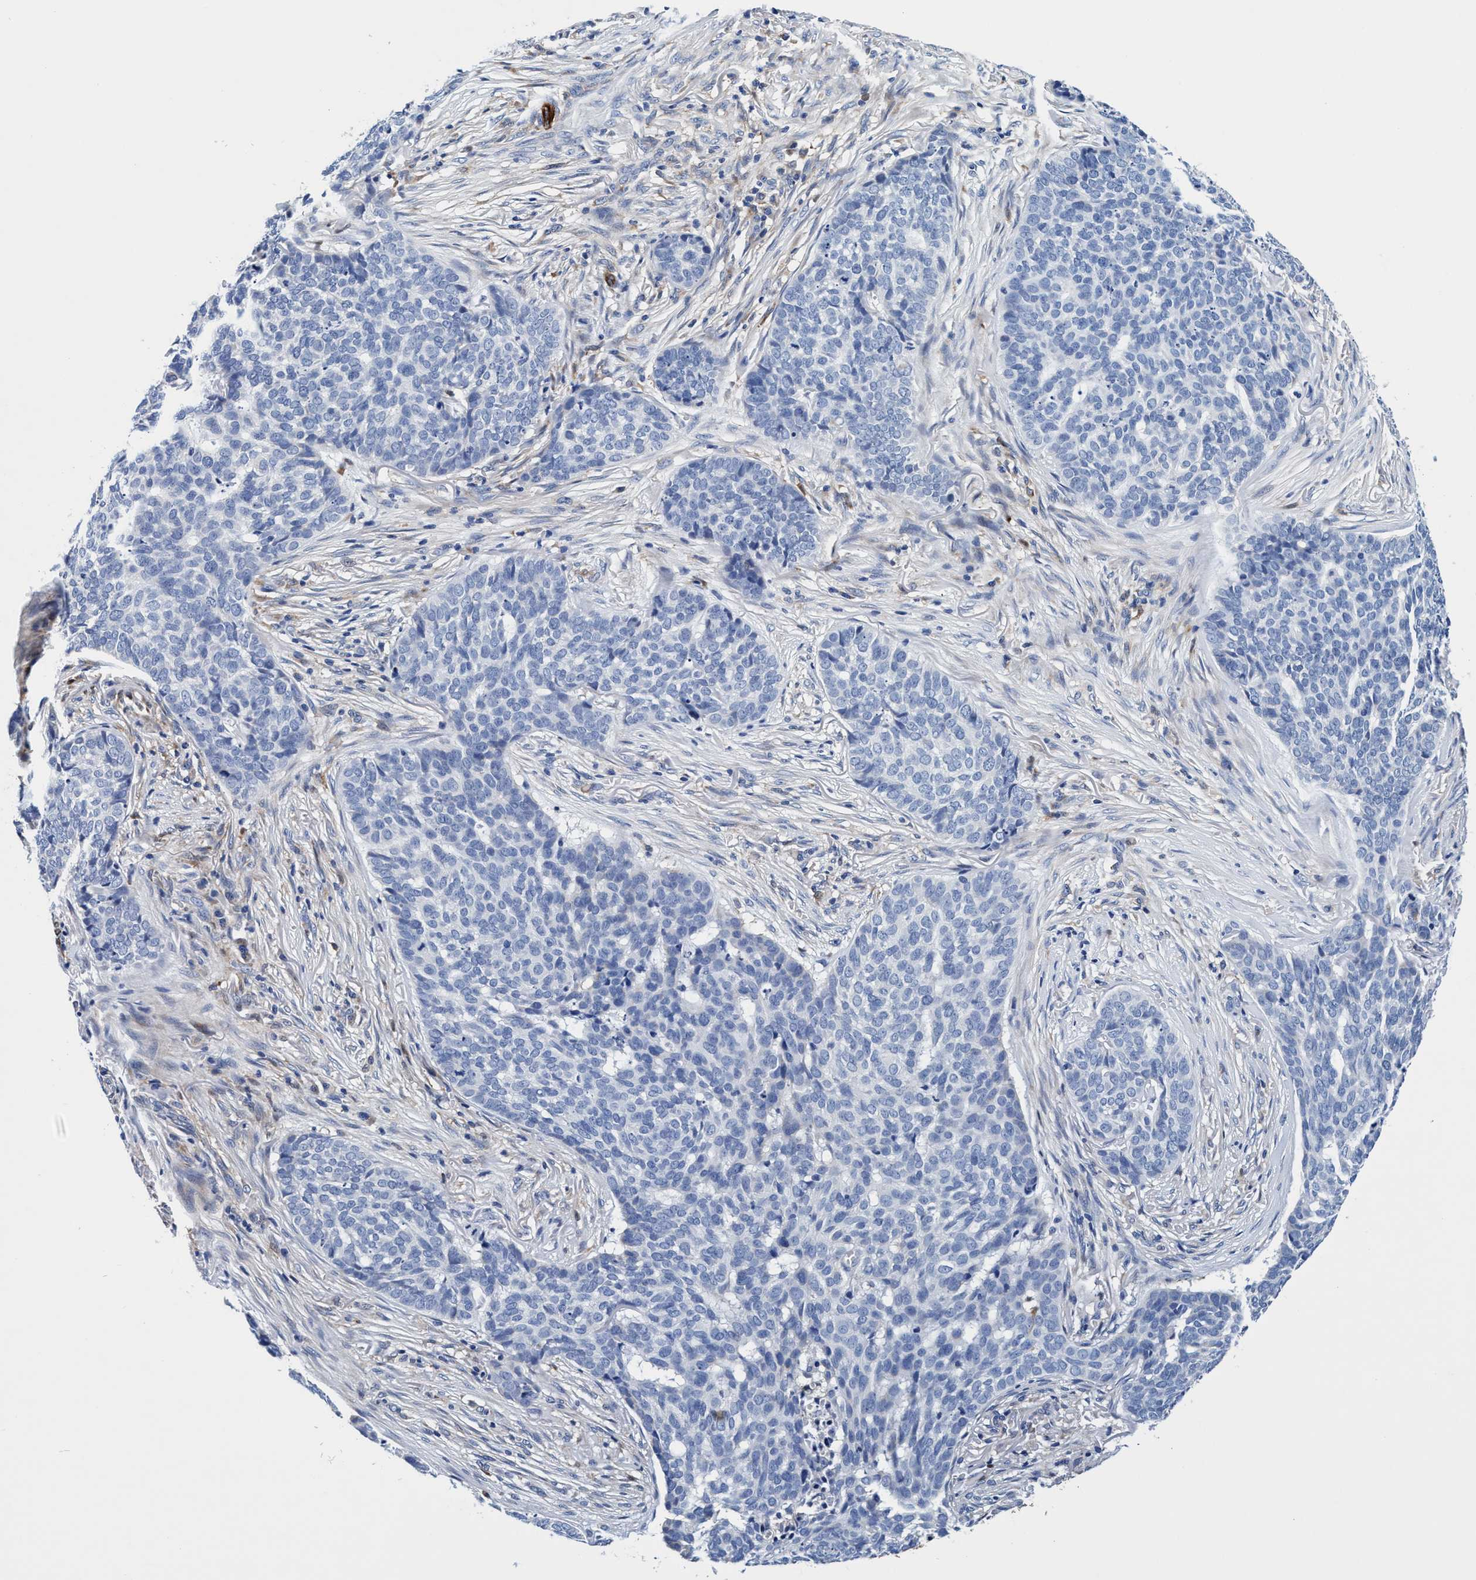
{"staining": {"intensity": "negative", "quantity": "none", "location": "none"}, "tissue": "skin cancer", "cell_type": "Tumor cells", "image_type": "cancer", "snomed": [{"axis": "morphology", "description": "Basal cell carcinoma"}, {"axis": "topography", "description": "Skin"}], "caption": "A histopathology image of human basal cell carcinoma (skin) is negative for staining in tumor cells.", "gene": "UBALD2", "patient": {"sex": "male", "age": 85}}